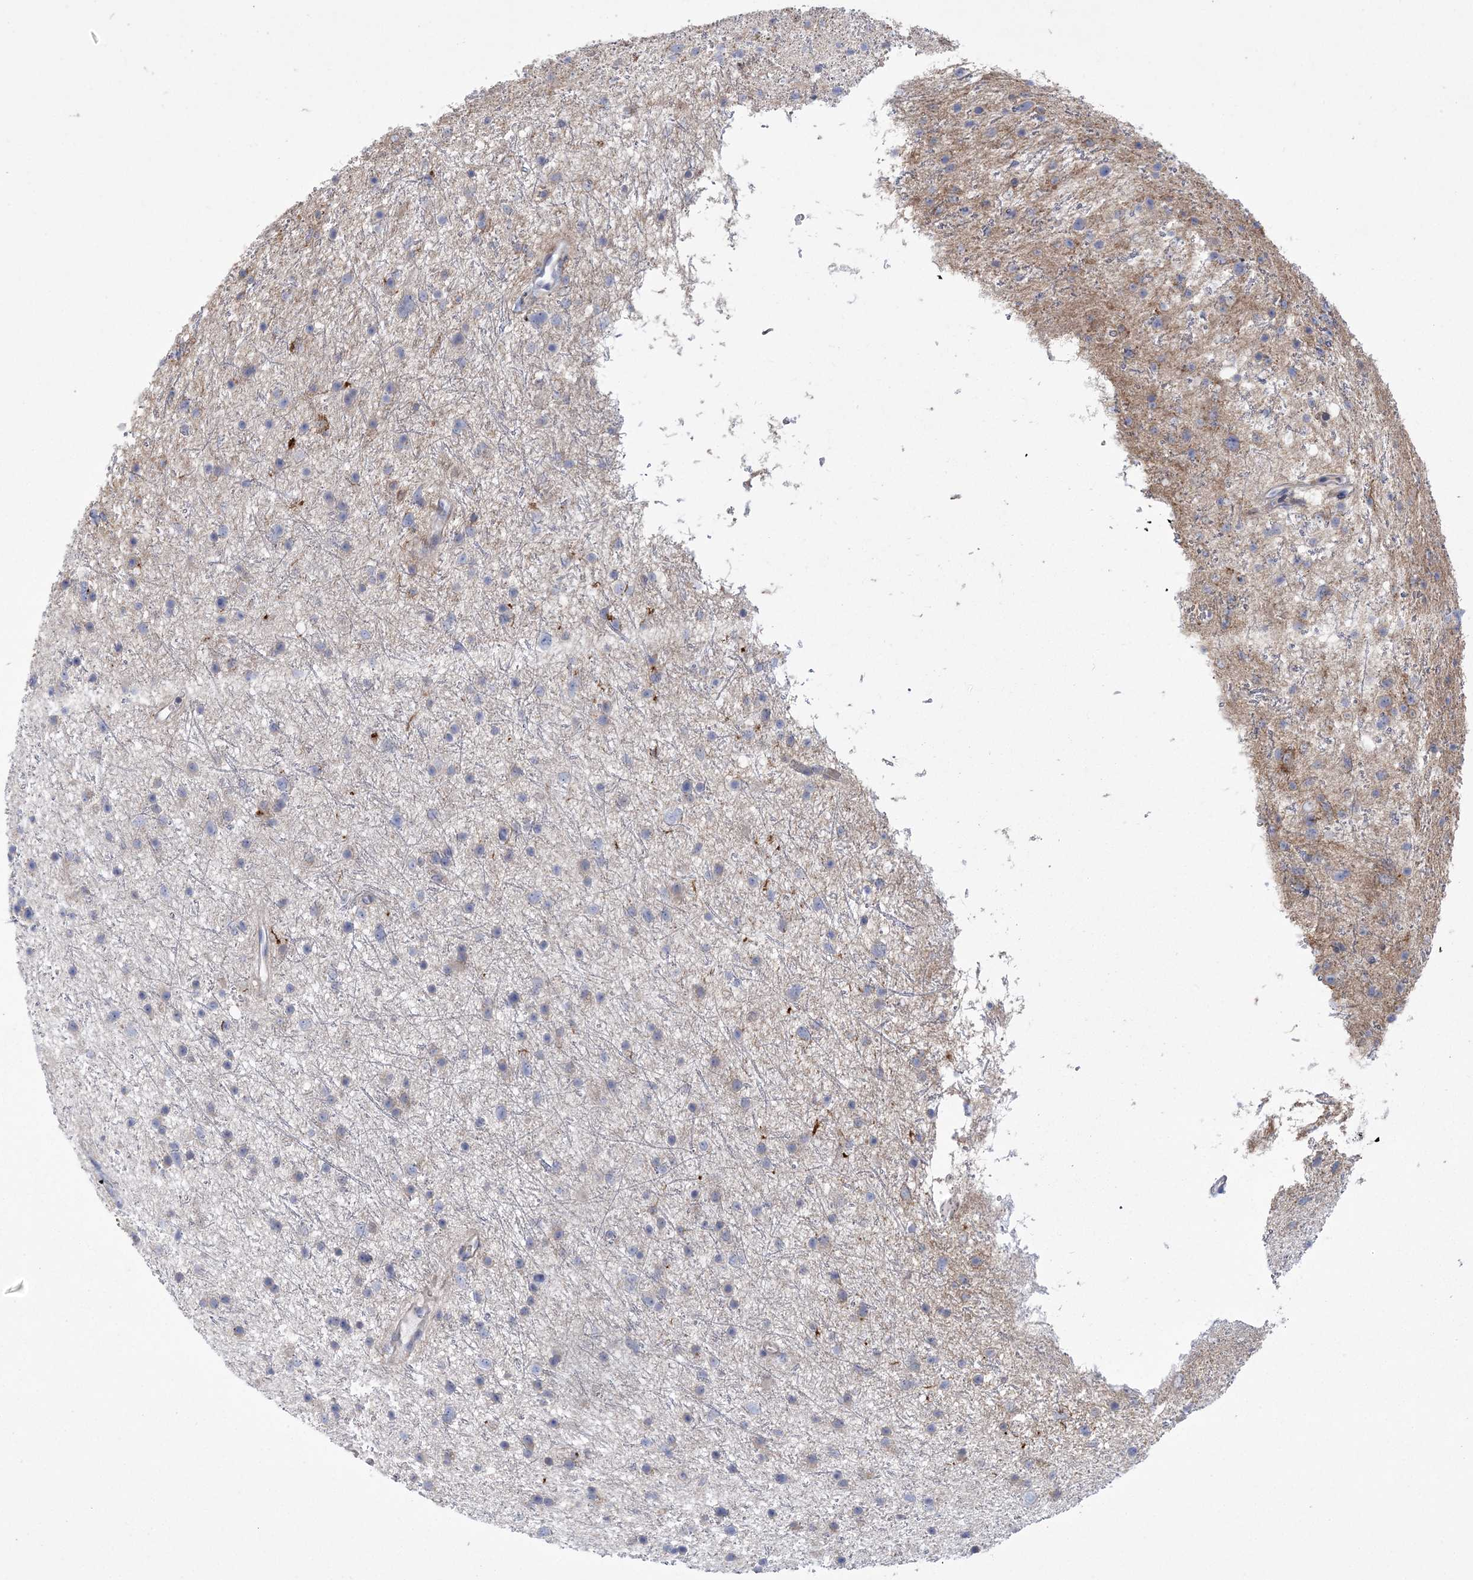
{"staining": {"intensity": "weak", "quantity": "<25%", "location": "cytoplasmic/membranous"}, "tissue": "glioma", "cell_type": "Tumor cells", "image_type": "cancer", "snomed": [{"axis": "morphology", "description": "Glioma, malignant, Low grade"}, {"axis": "topography", "description": "Cerebral cortex"}], "caption": "DAB (3,3'-diaminobenzidine) immunohistochemical staining of glioma shows no significant staining in tumor cells.", "gene": "ARSJ", "patient": {"sex": "female", "age": 39}}